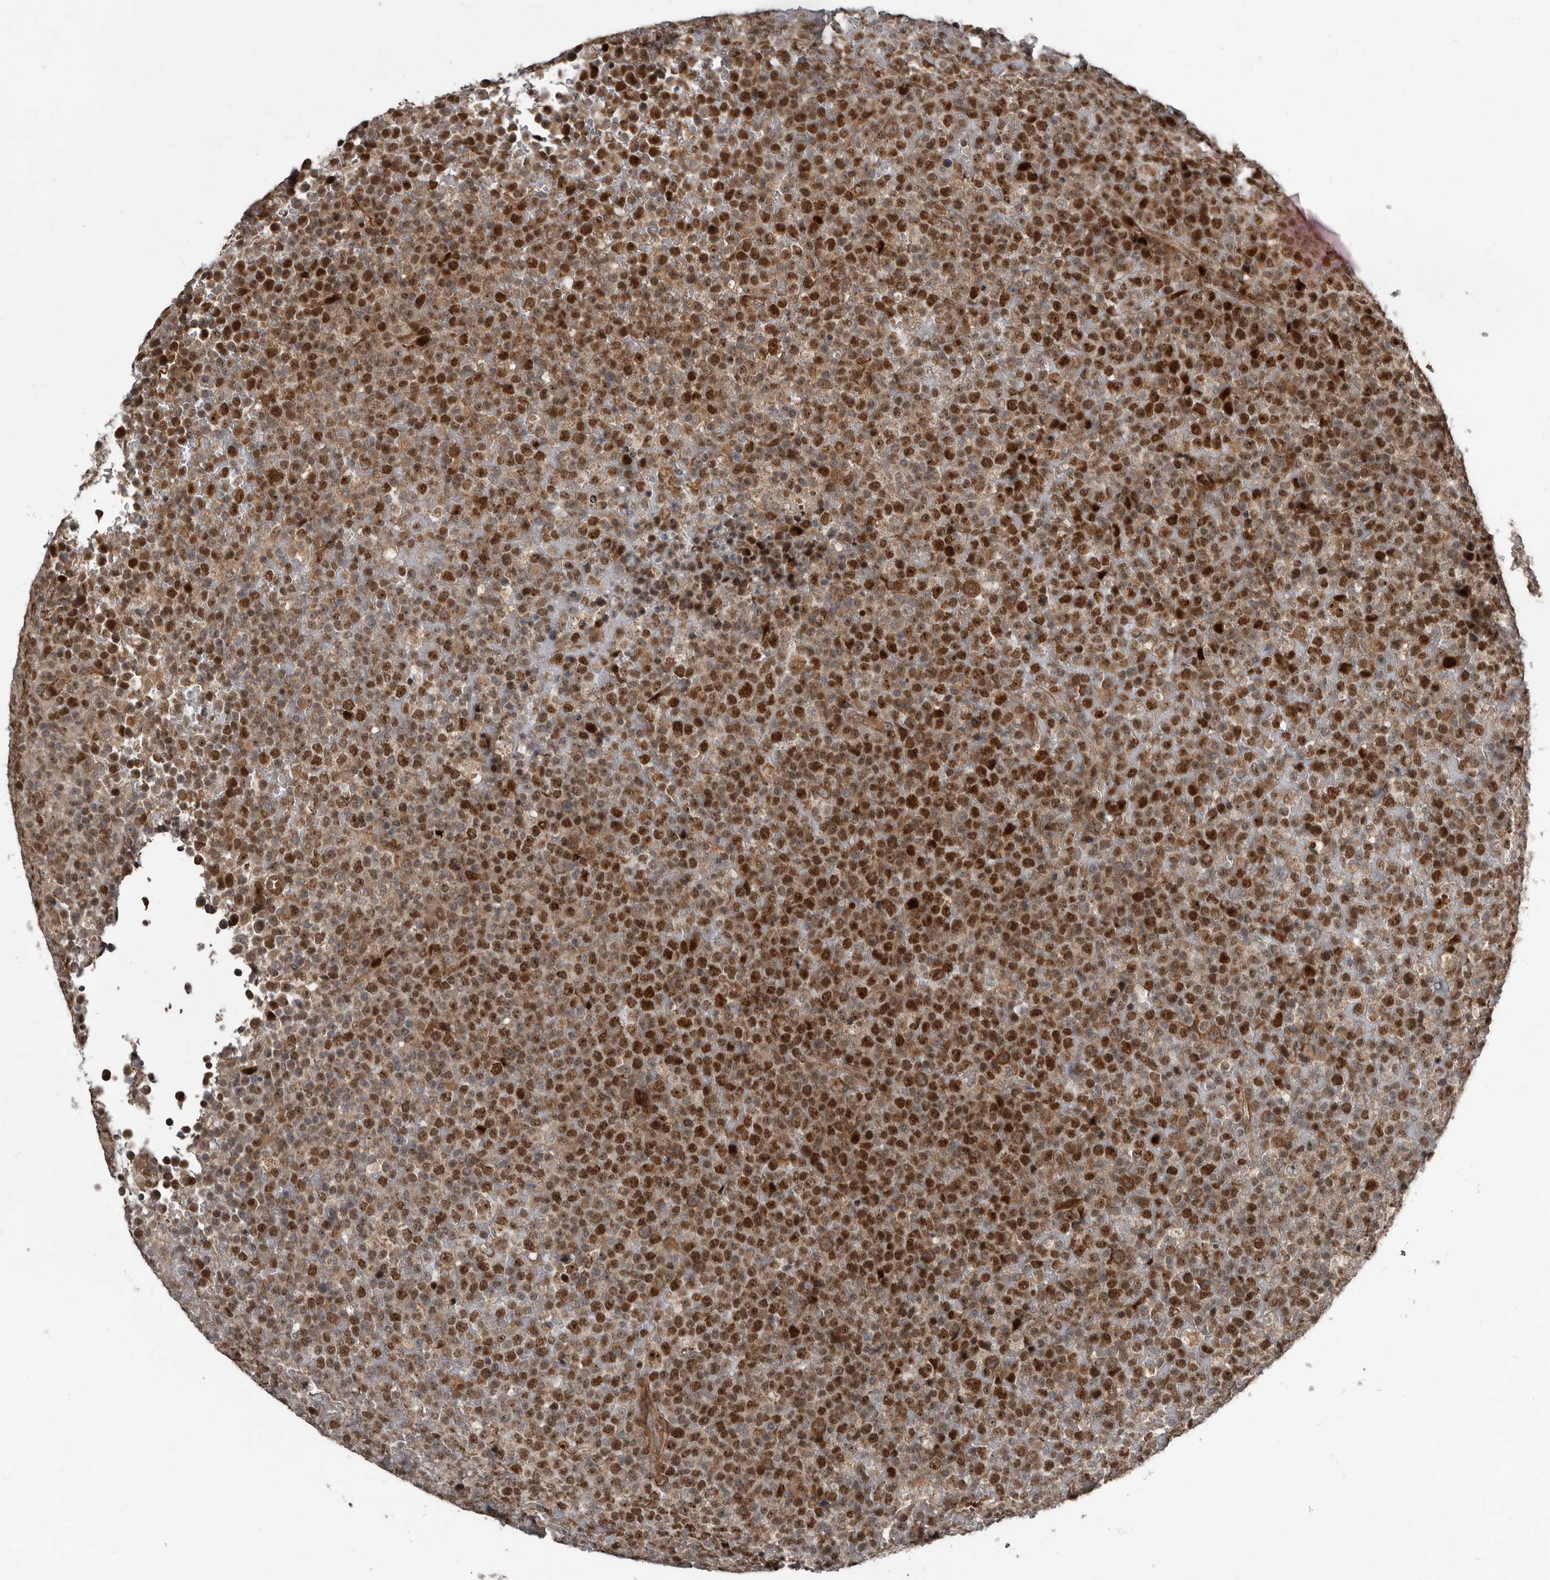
{"staining": {"intensity": "strong", "quantity": ">75%", "location": "nuclear"}, "tissue": "lymphoma", "cell_type": "Tumor cells", "image_type": "cancer", "snomed": [{"axis": "morphology", "description": "Malignant lymphoma, non-Hodgkin's type, High grade"}, {"axis": "topography", "description": "Lymph node"}], "caption": "IHC photomicrograph of lymphoma stained for a protein (brown), which demonstrates high levels of strong nuclear positivity in approximately >75% of tumor cells.", "gene": "CHD1L", "patient": {"sex": "male", "age": 13}}